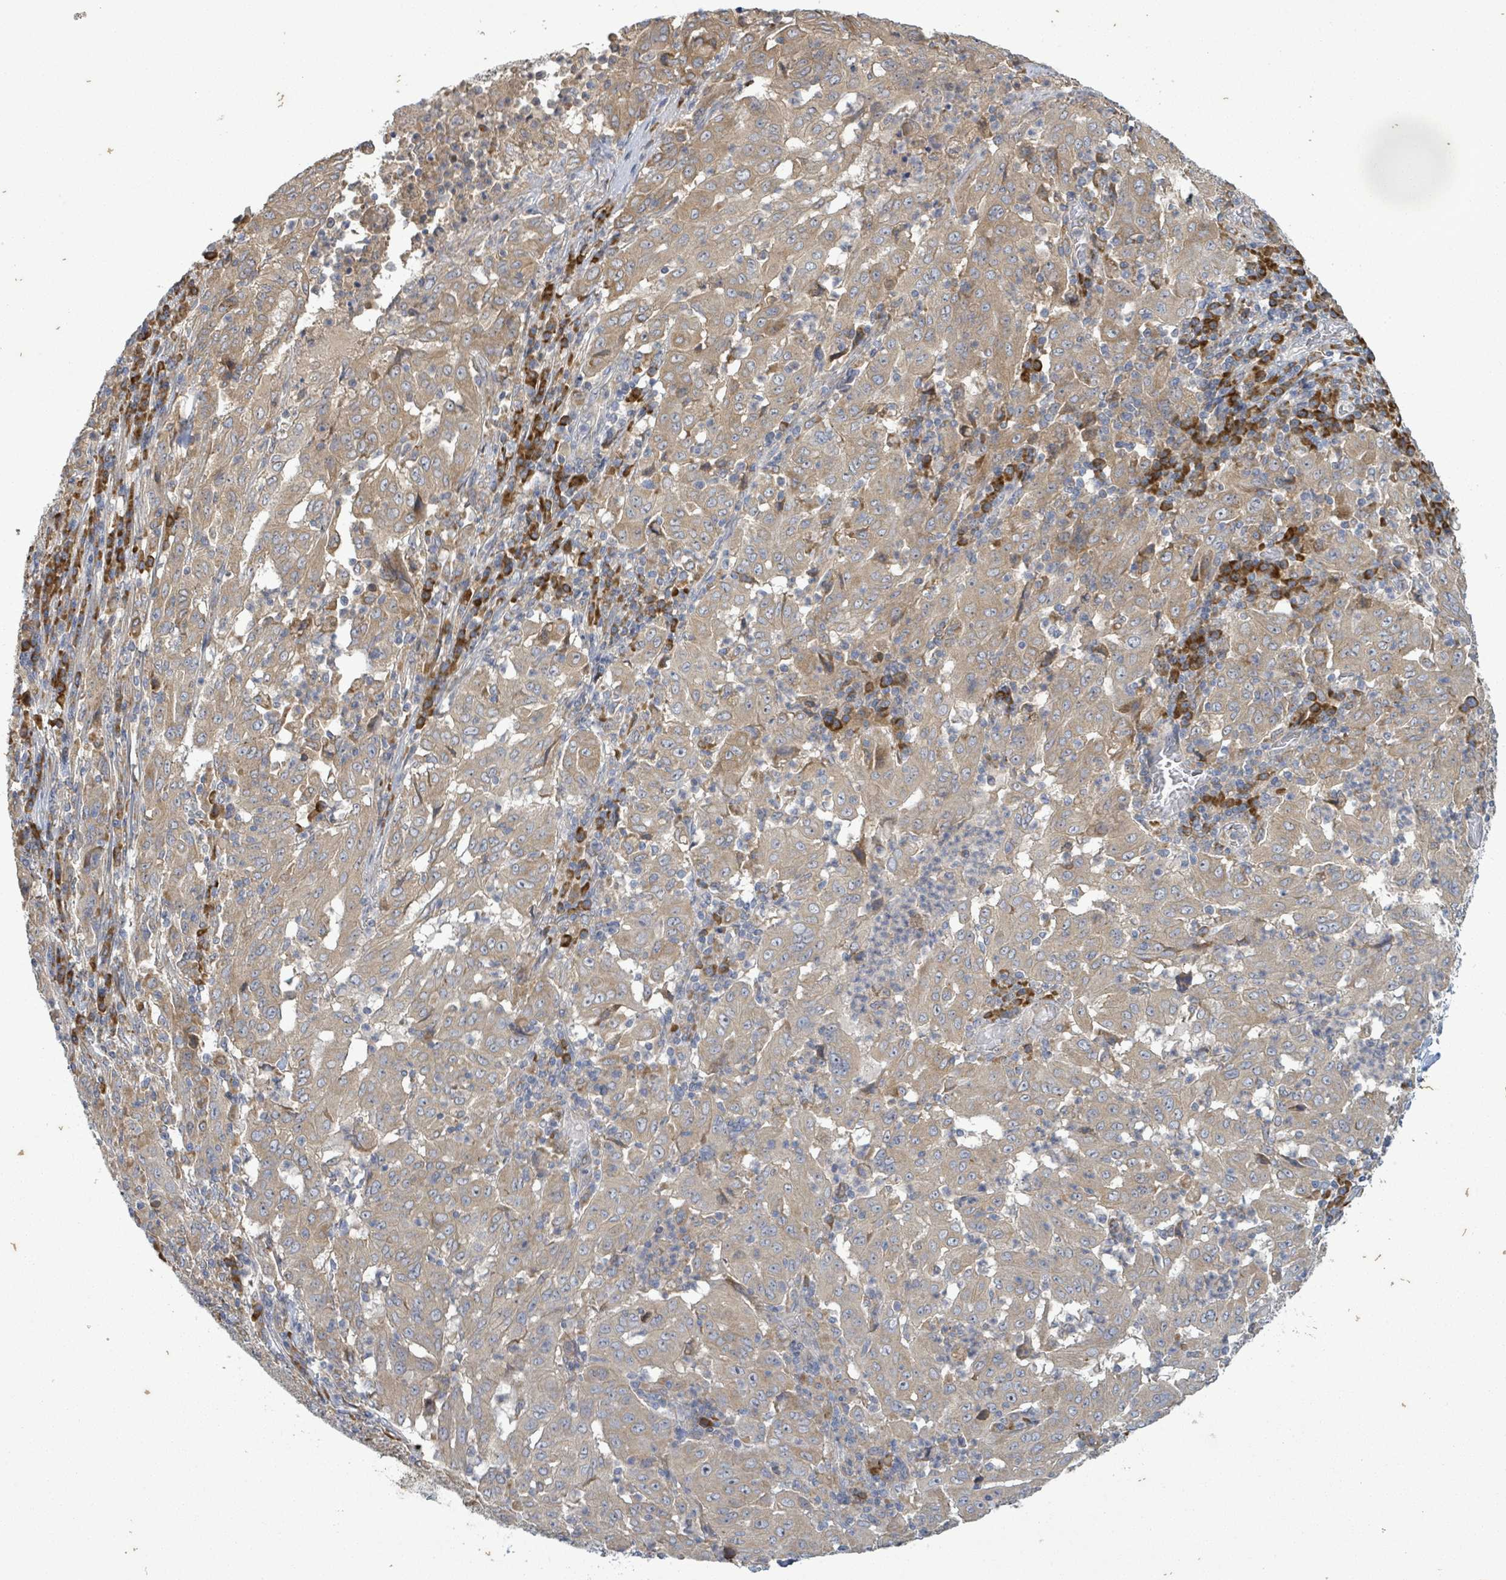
{"staining": {"intensity": "moderate", "quantity": ">75%", "location": "cytoplasmic/membranous"}, "tissue": "pancreatic cancer", "cell_type": "Tumor cells", "image_type": "cancer", "snomed": [{"axis": "morphology", "description": "Adenocarcinoma, NOS"}, {"axis": "topography", "description": "Pancreas"}], "caption": "Moderate cytoplasmic/membranous positivity for a protein is identified in about >75% of tumor cells of pancreatic adenocarcinoma using immunohistochemistry (IHC).", "gene": "ATP13A1", "patient": {"sex": "male", "age": 63}}